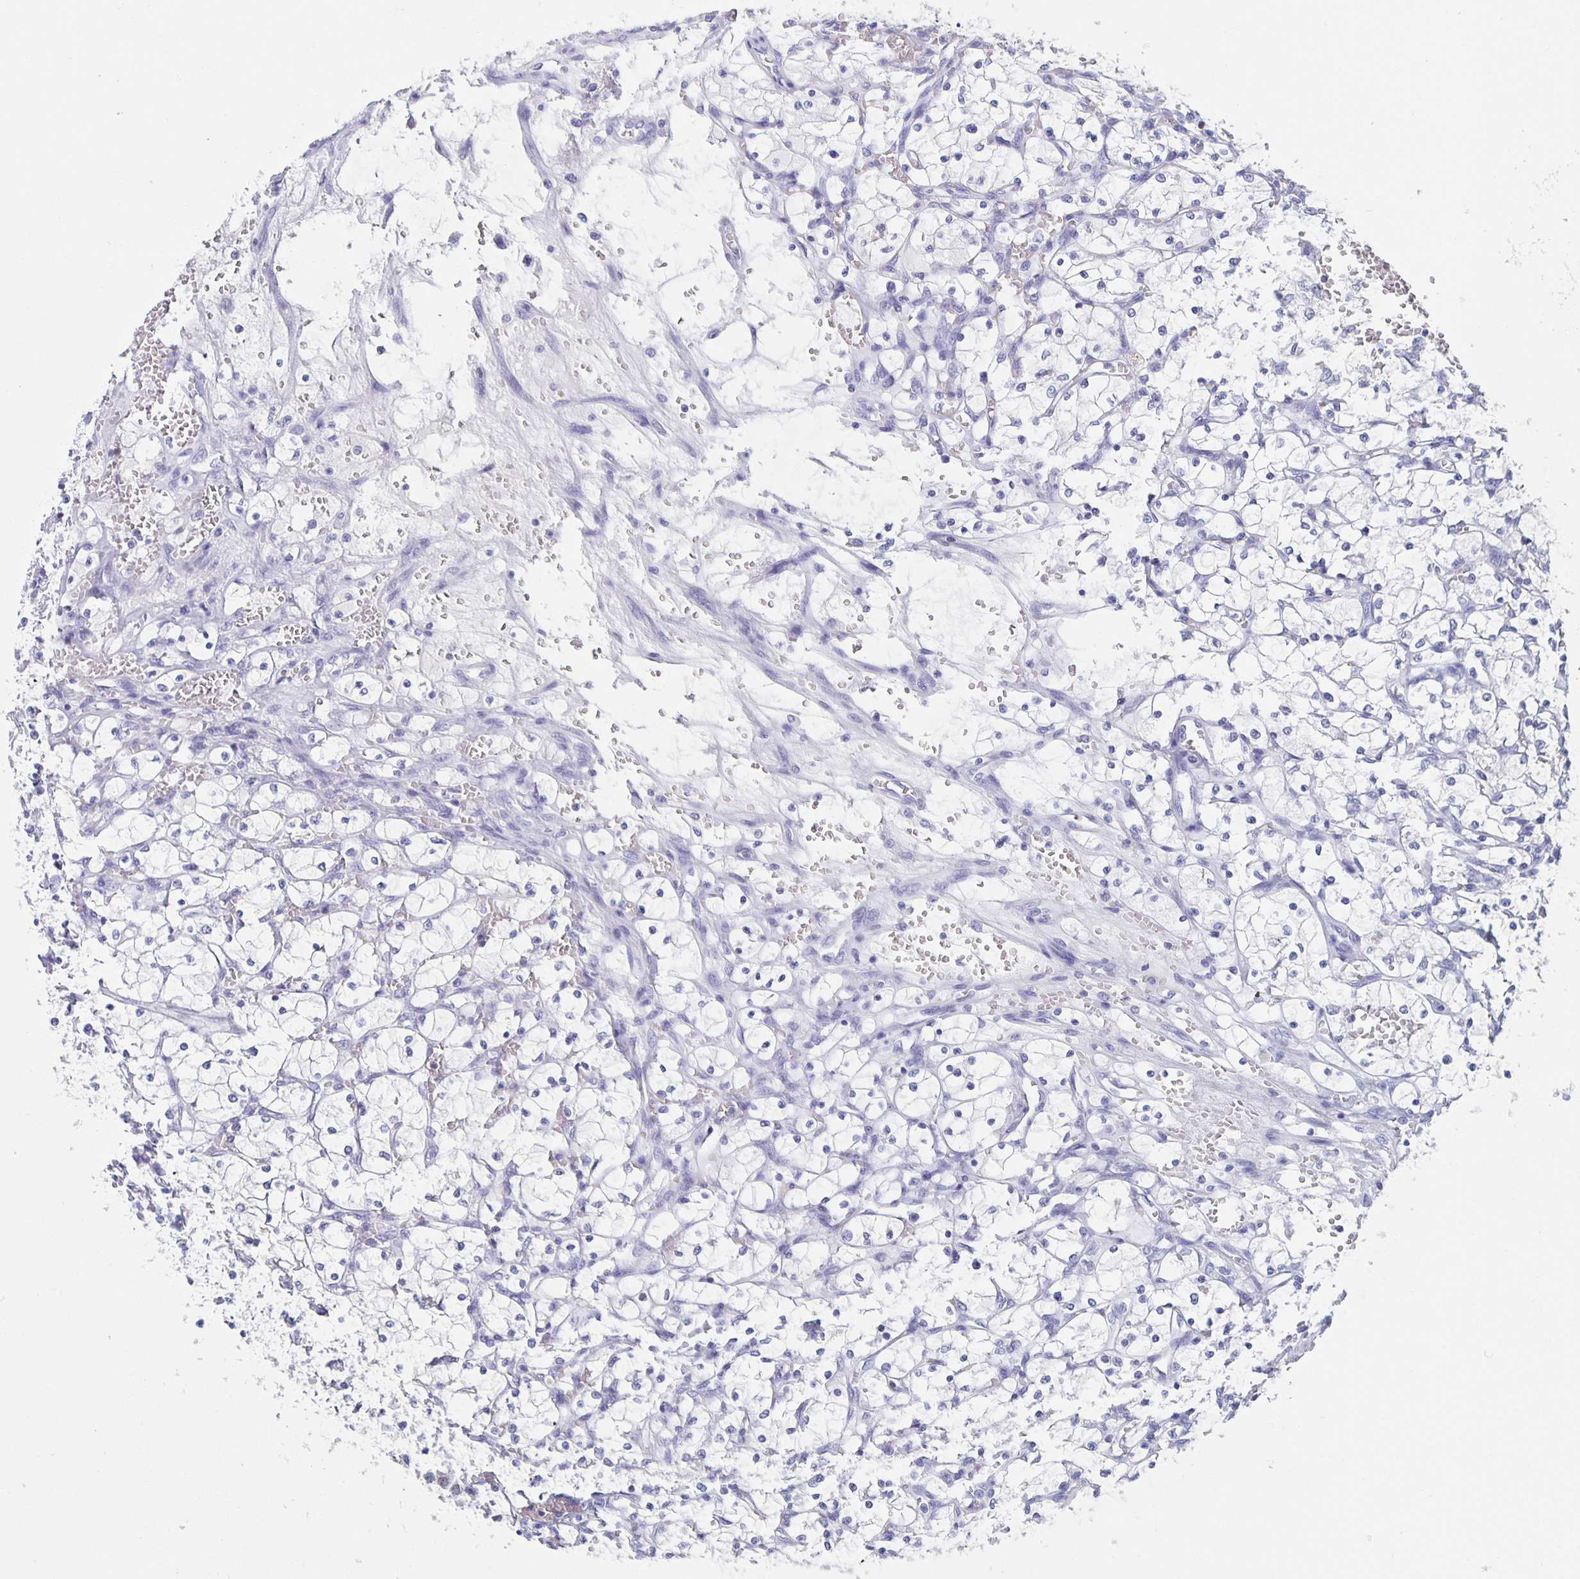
{"staining": {"intensity": "negative", "quantity": "none", "location": "none"}, "tissue": "renal cancer", "cell_type": "Tumor cells", "image_type": "cancer", "snomed": [{"axis": "morphology", "description": "Adenocarcinoma, NOS"}, {"axis": "topography", "description": "Kidney"}], "caption": "High magnification brightfield microscopy of renal cancer stained with DAB (brown) and counterstained with hematoxylin (blue): tumor cells show no significant staining.", "gene": "SATB2", "patient": {"sex": "female", "age": 69}}